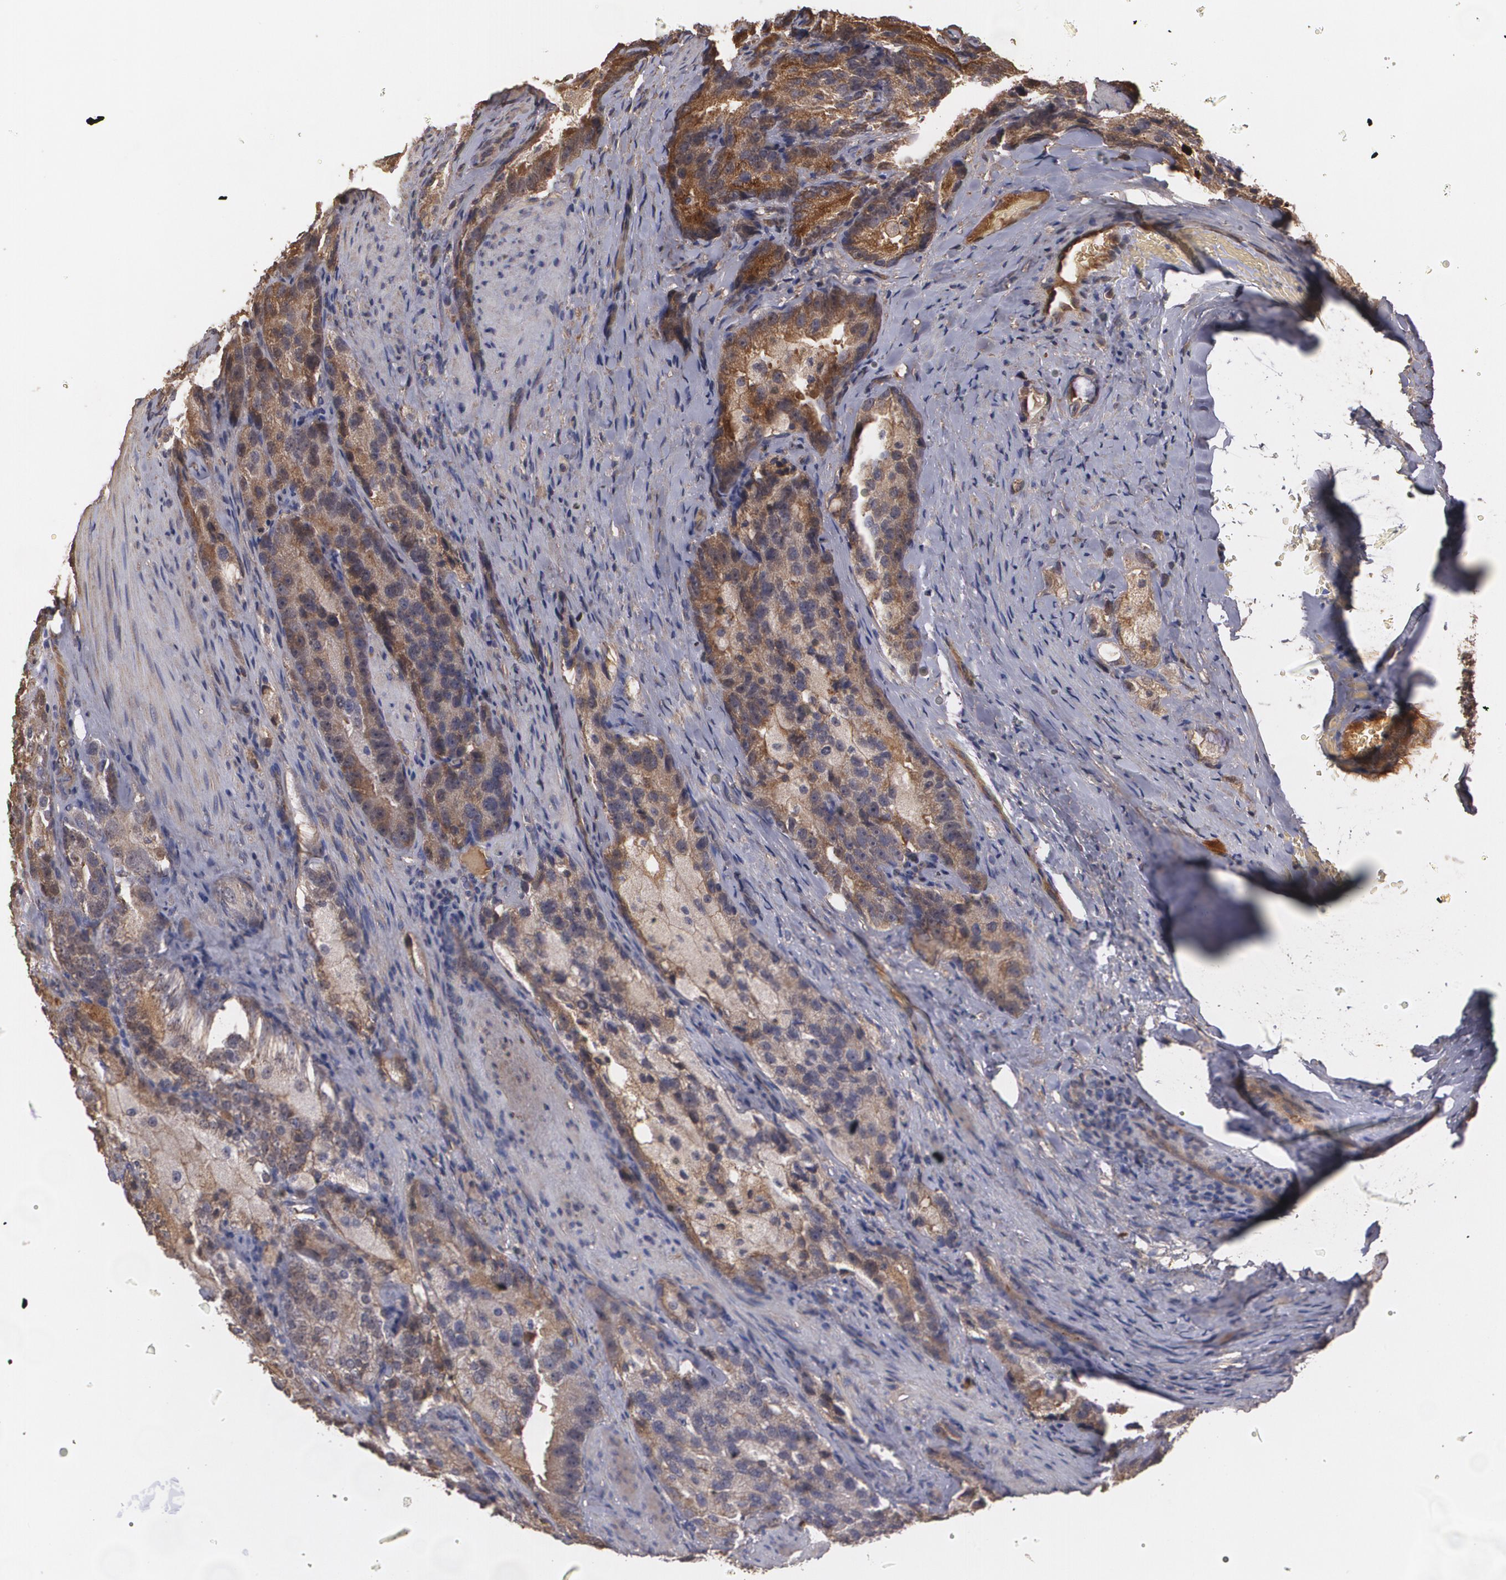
{"staining": {"intensity": "weak", "quantity": ">75%", "location": "cytoplasmic/membranous"}, "tissue": "prostate cancer", "cell_type": "Tumor cells", "image_type": "cancer", "snomed": [{"axis": "morphology", "description": "Adenocarcinoma, High grade"}, {"axis": "topography", "description": "Prostate"}], "caption": "Prostate cancer (high-grade adenocarcinoma) tissue exhibits weak cytoplasmic/membranous expression in about >75% of tumor cells, visualized by immunohistochemistry.", "gene": "PON1", "patient": {"sex": "male", "age": 63}}